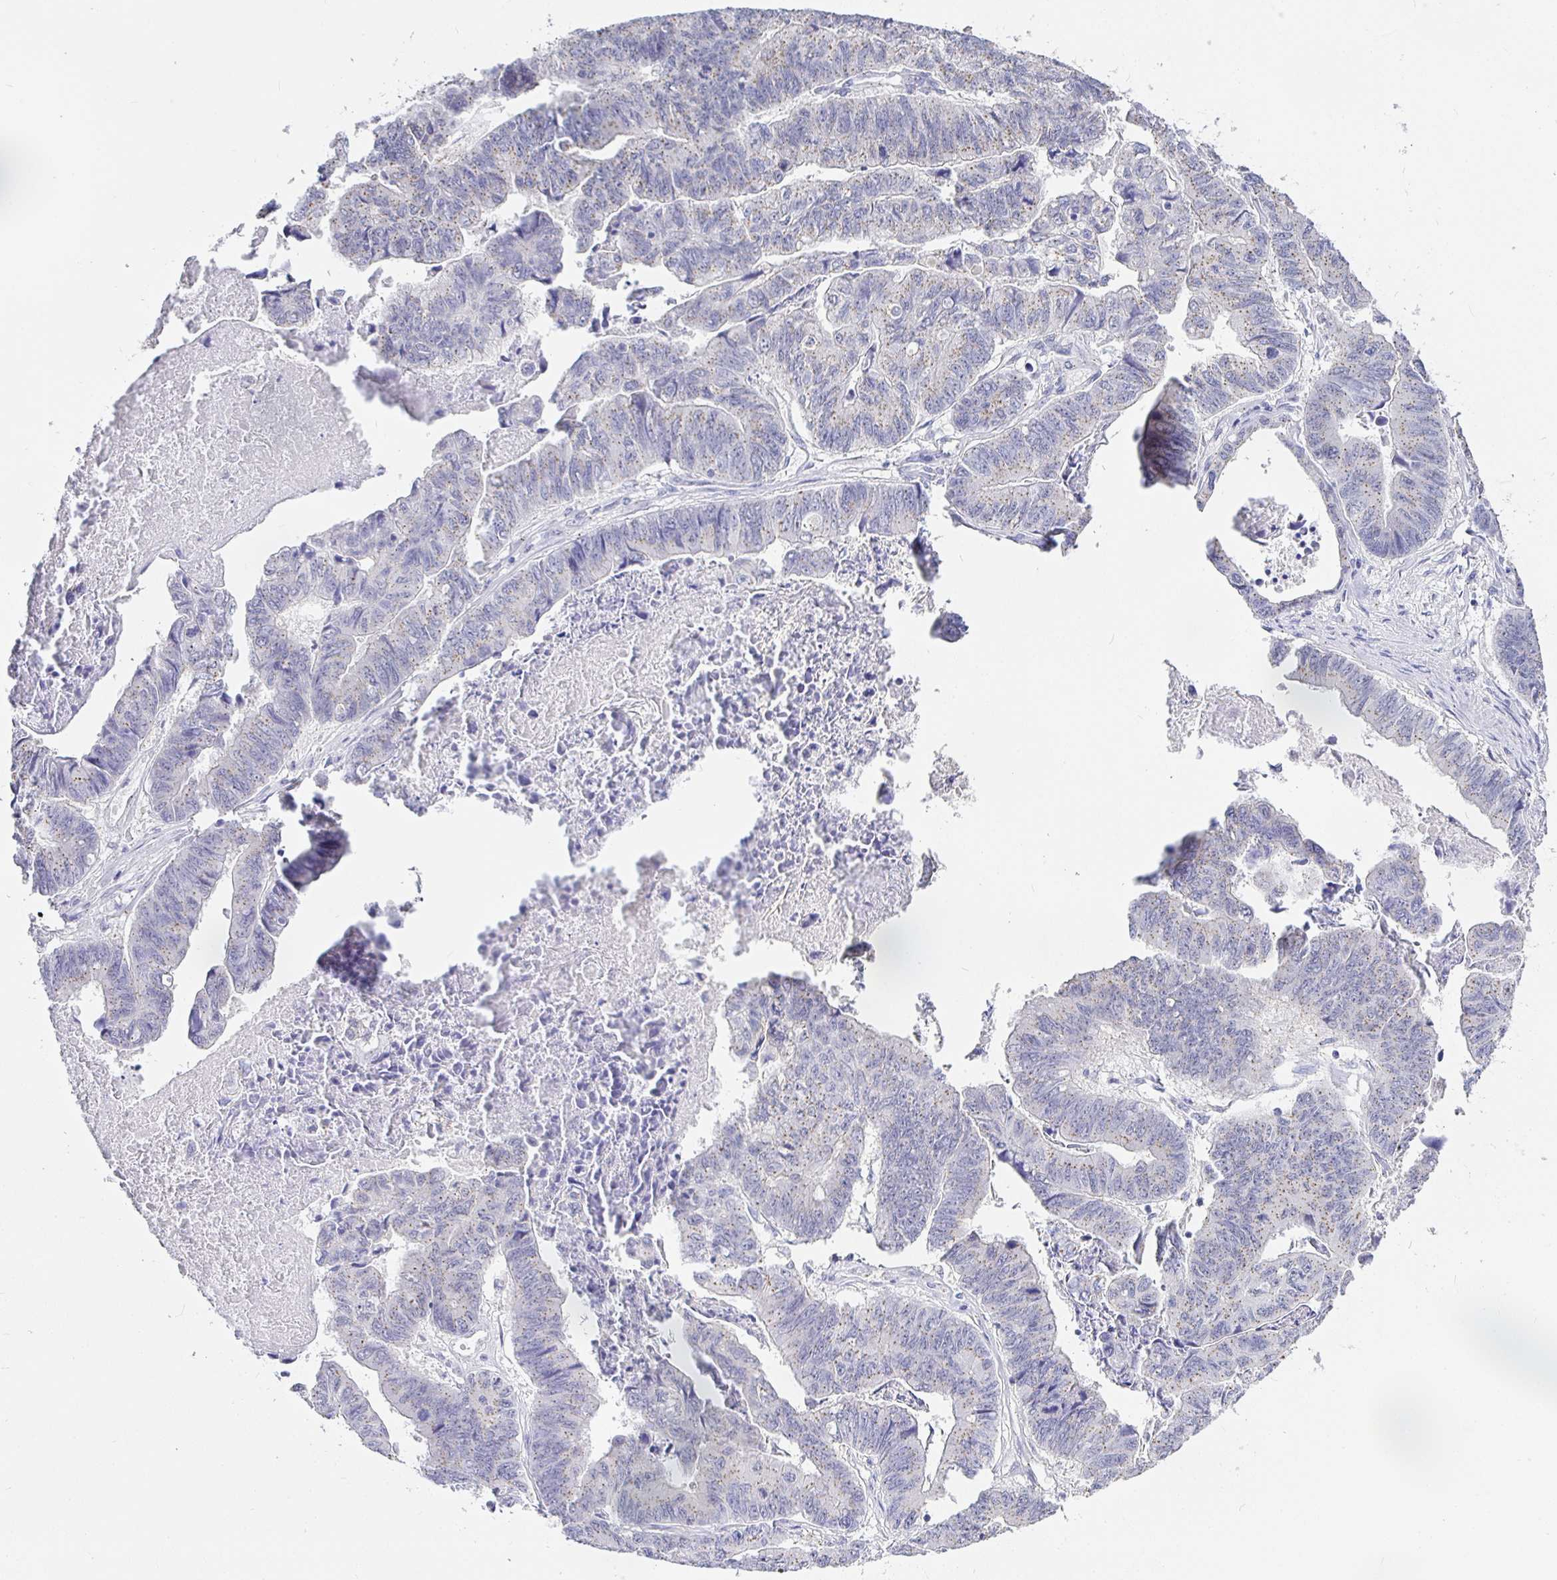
{"staining": {"intensity": "weak", "quantity": "<25%", "location": "cytoplasmic/membranous"}, "tissue": "stomach cancer", "cell_type": "Tumor cells", "image_type": "cancer", "snomed": [{"axis": "morphology", "description": "Adenocarcinoma, NOS"}, {"axis": "topography", "description": "Stomach, lower"}], "caption": "Immunohistochemistry of human adenocarcinoma (stomach) demonstrates no positivity in tumor cells.", "gene": "EZHIP", "patient": {"sex": "male", "age": 77}}